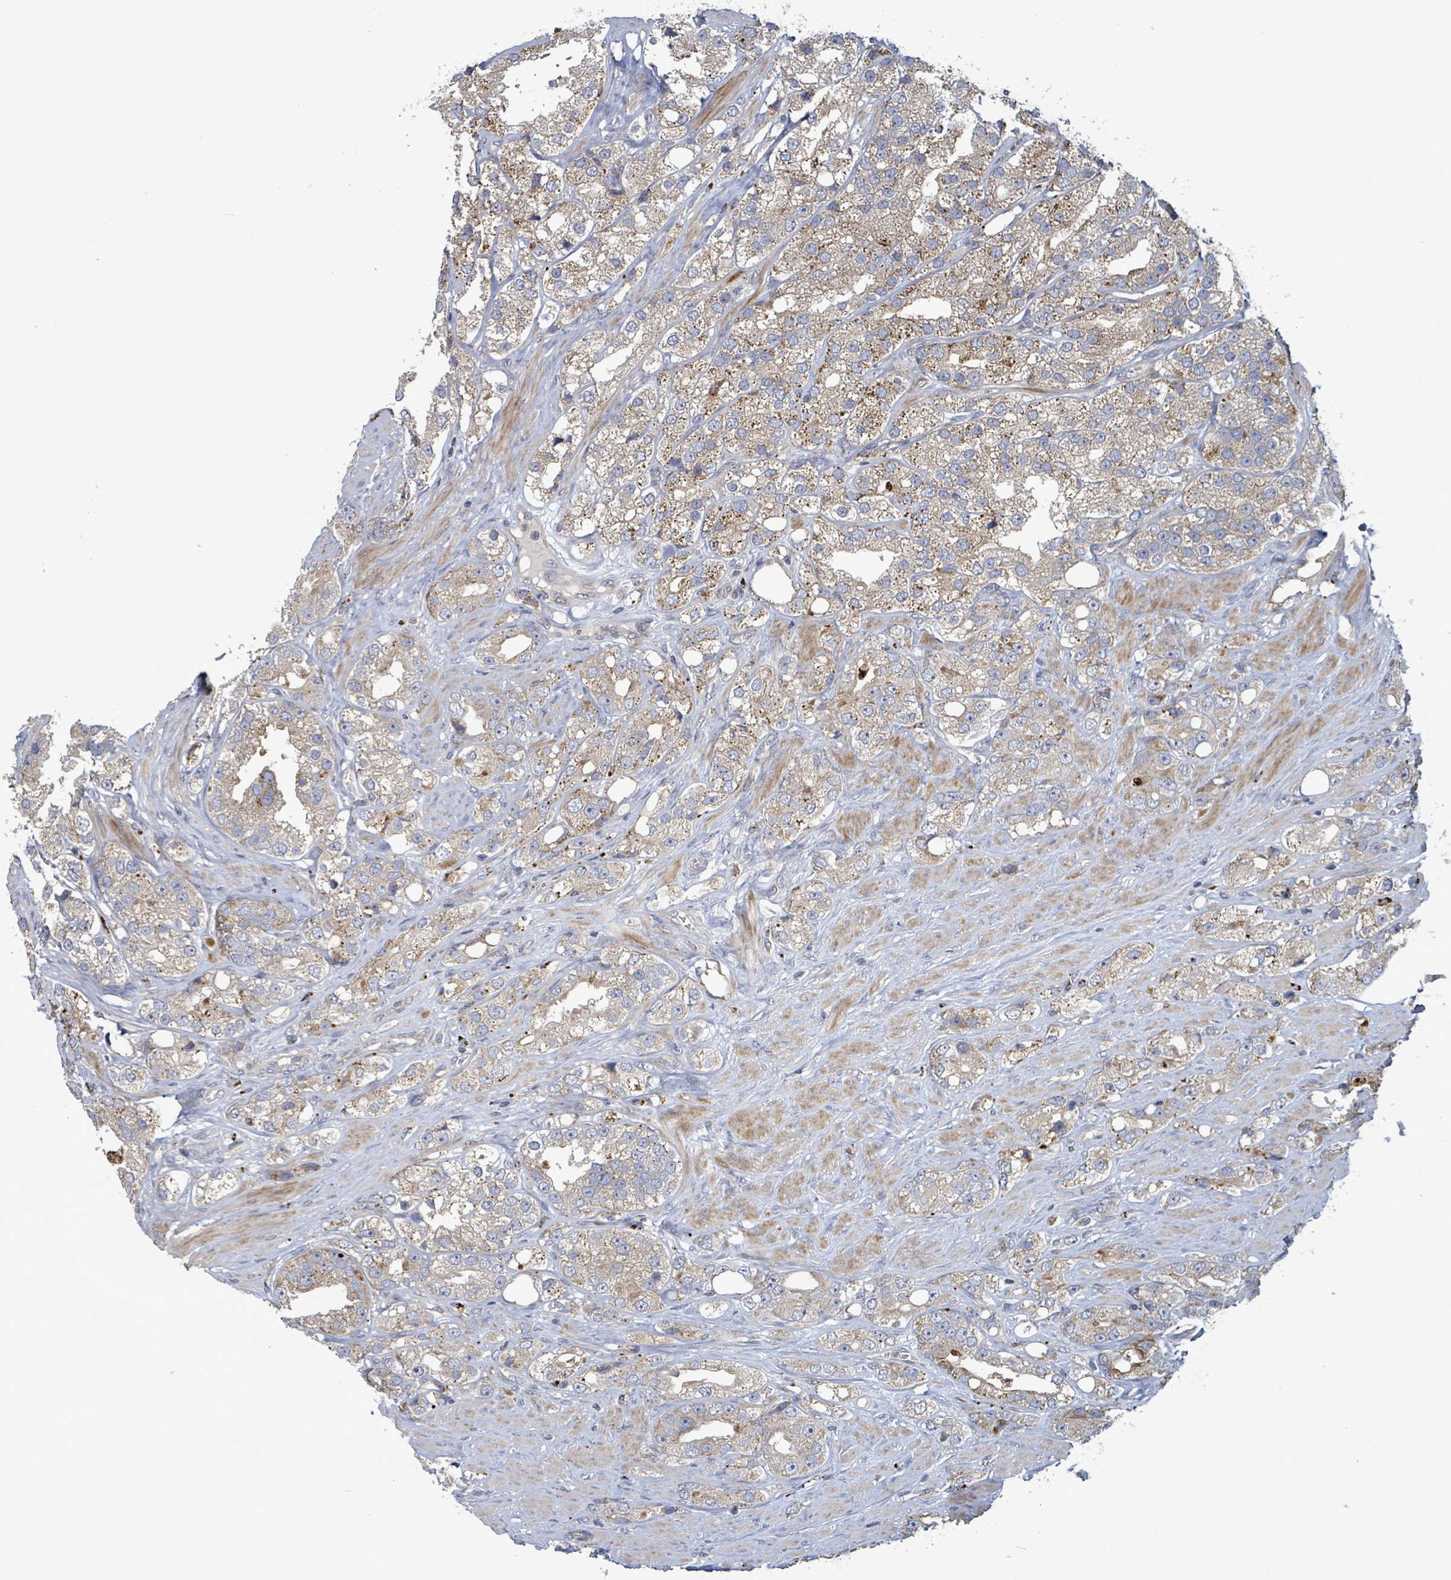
{"staining": {"intensity": "weak", "quantity": ">75%", "location": "cytoplasmic/membranous"}, "tissue": "prostate cancer", "cell_type": "Tumor cells", "image_type": "cancer", "snomed": [{"axis": "morphology", "description": "Adenocarcinoma, NOS"}, {"axis": "topography", "description": "Prostate"}], "caption": "Human adenocarcinoma (prostate) stained with a protein marker displays weak staining in tumor cells.", "gene": "DIPK2A", "patient": {"sex": "male", "age": 79}}